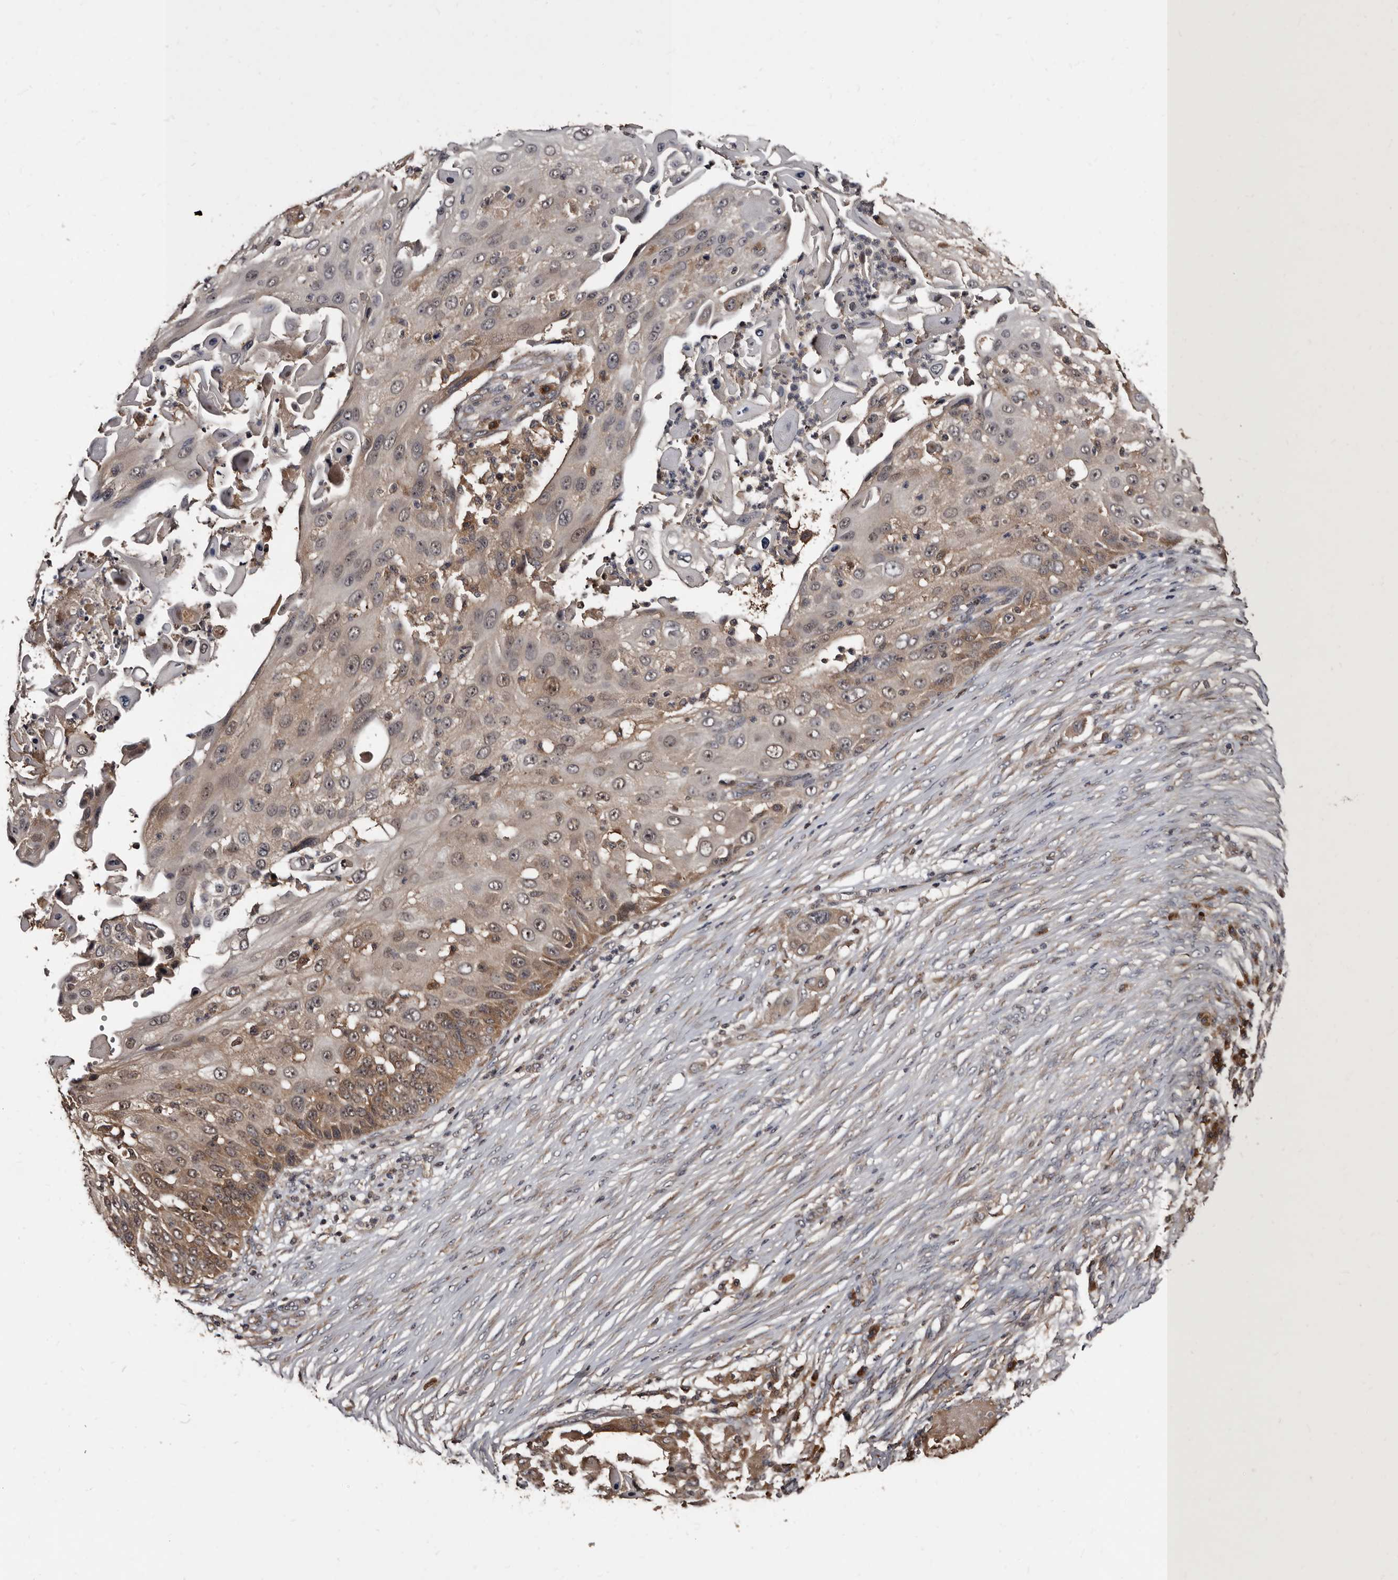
{"staining": {"intensity": "moderate", "quantity": "25%-75%", "location": "cytoplasmic/membranous"}, "tissue": "skin cancer", "cell_type": "Tumor cells", "image_type": "cancer", "snomed": [{"axis": "morphology", "description": "Squamous cell carcinoma, NOS"}, {"axis": "topography", "description": "Skin"}], "caption": "Squamous cell carcinoma (skin) stained with DAB immunohistochemistry demonstrates medium levels of moderate cytoplasmic/membranous positivity in about 25%-75% of tumor cells.", "gene": "PMVK", "patient": {"sex": "female", "age": 44}}